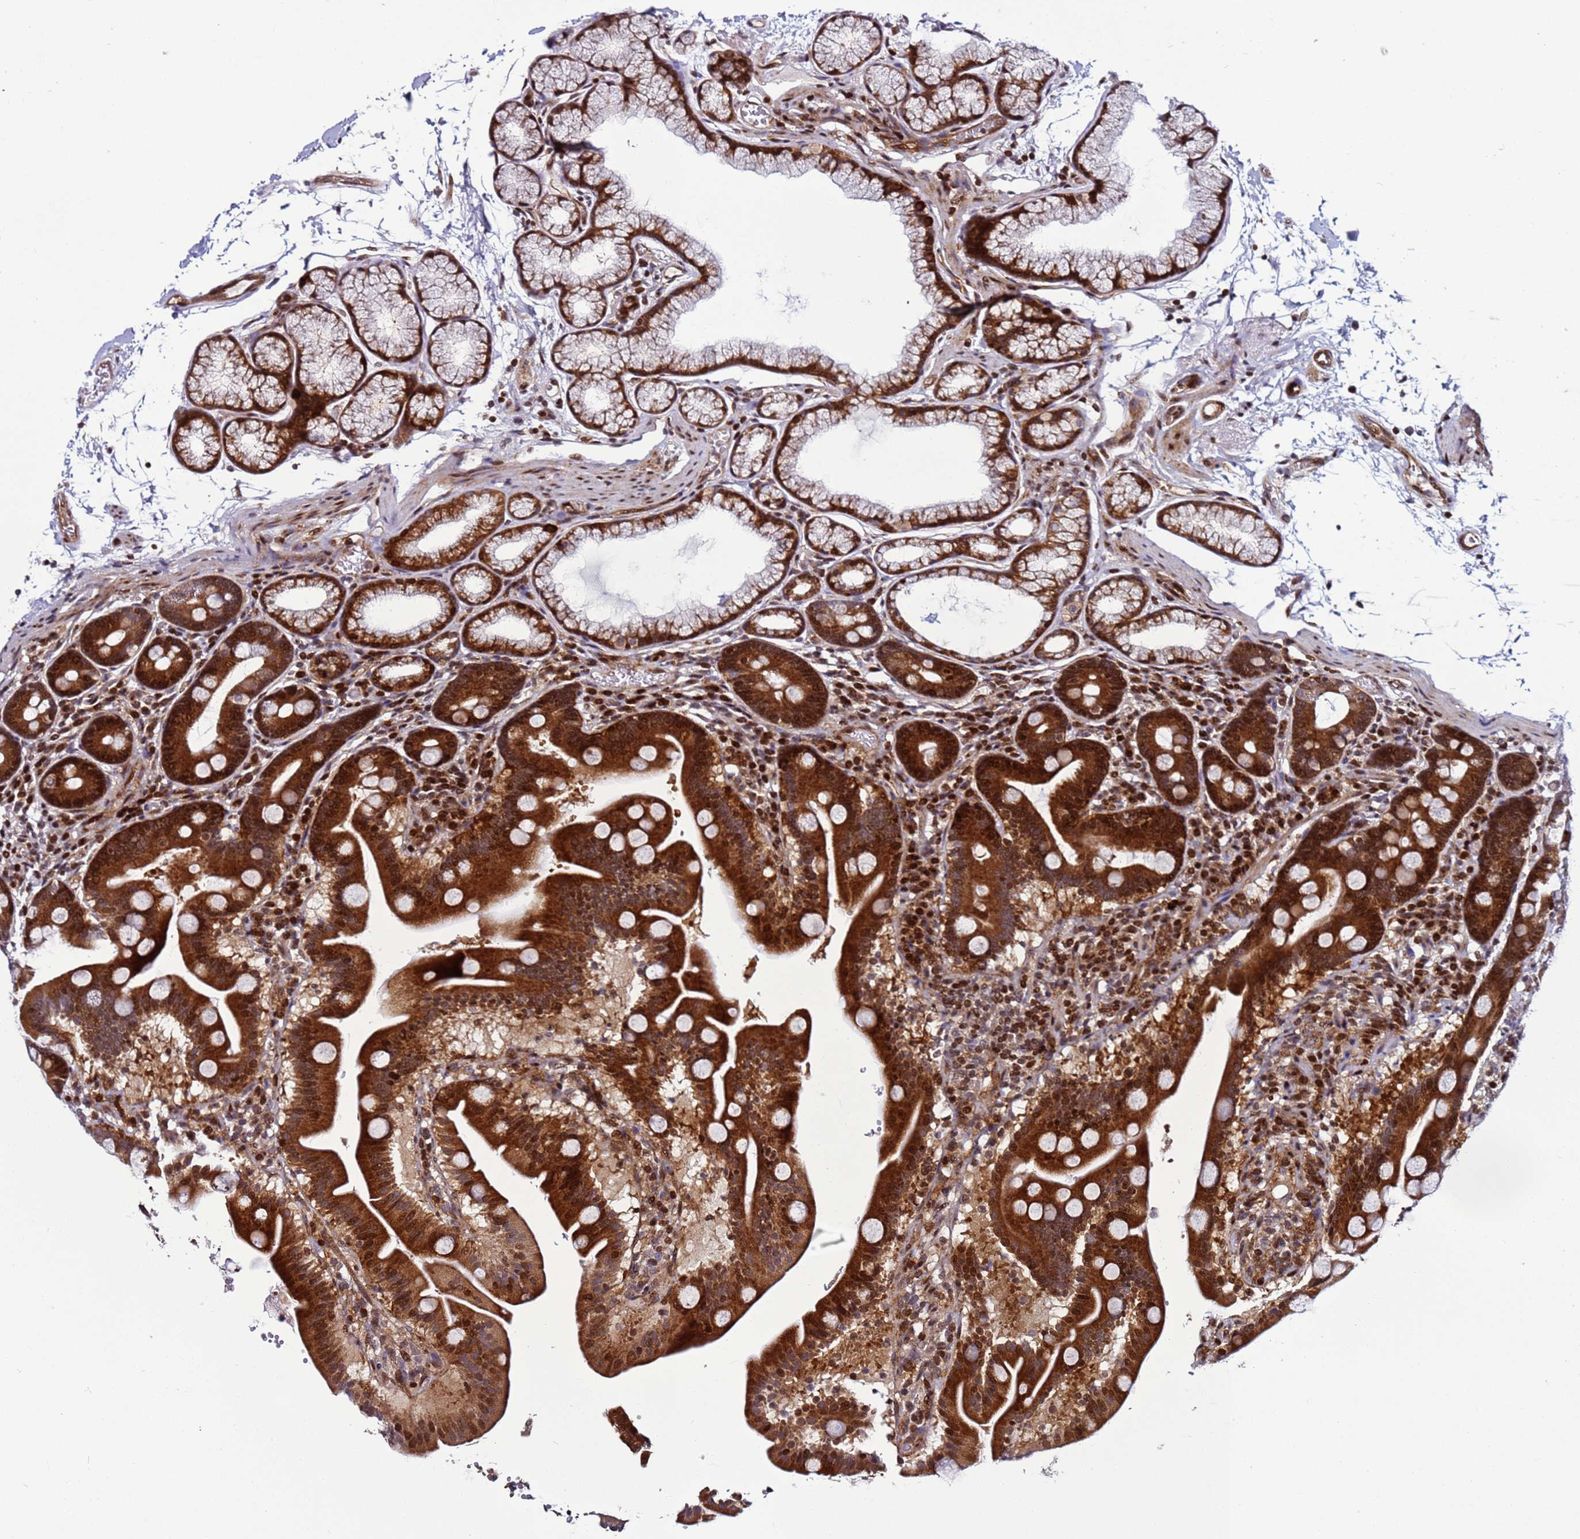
{"staining": {"intensity": "strong", "quantity": ">75%", "location": "cytoplasmic/membranous,nuclear"}, "tissue": "duodenum", "cell_type": "Glandular cells", "image_type": "normal", "snomed": [{"axis": "morphology", "description": "Normal tissue, NOS"}, {"axis": "topography", "description": "Duodenum"}], "caption": "Human duodenum stained for a protein (brown) reveals strong cytoplasmic/membranous,nuclear positive staining in approximately >75% of glandular cells.", "gene": "WBP11", "patient": {"sex": "male", "age": 54}}